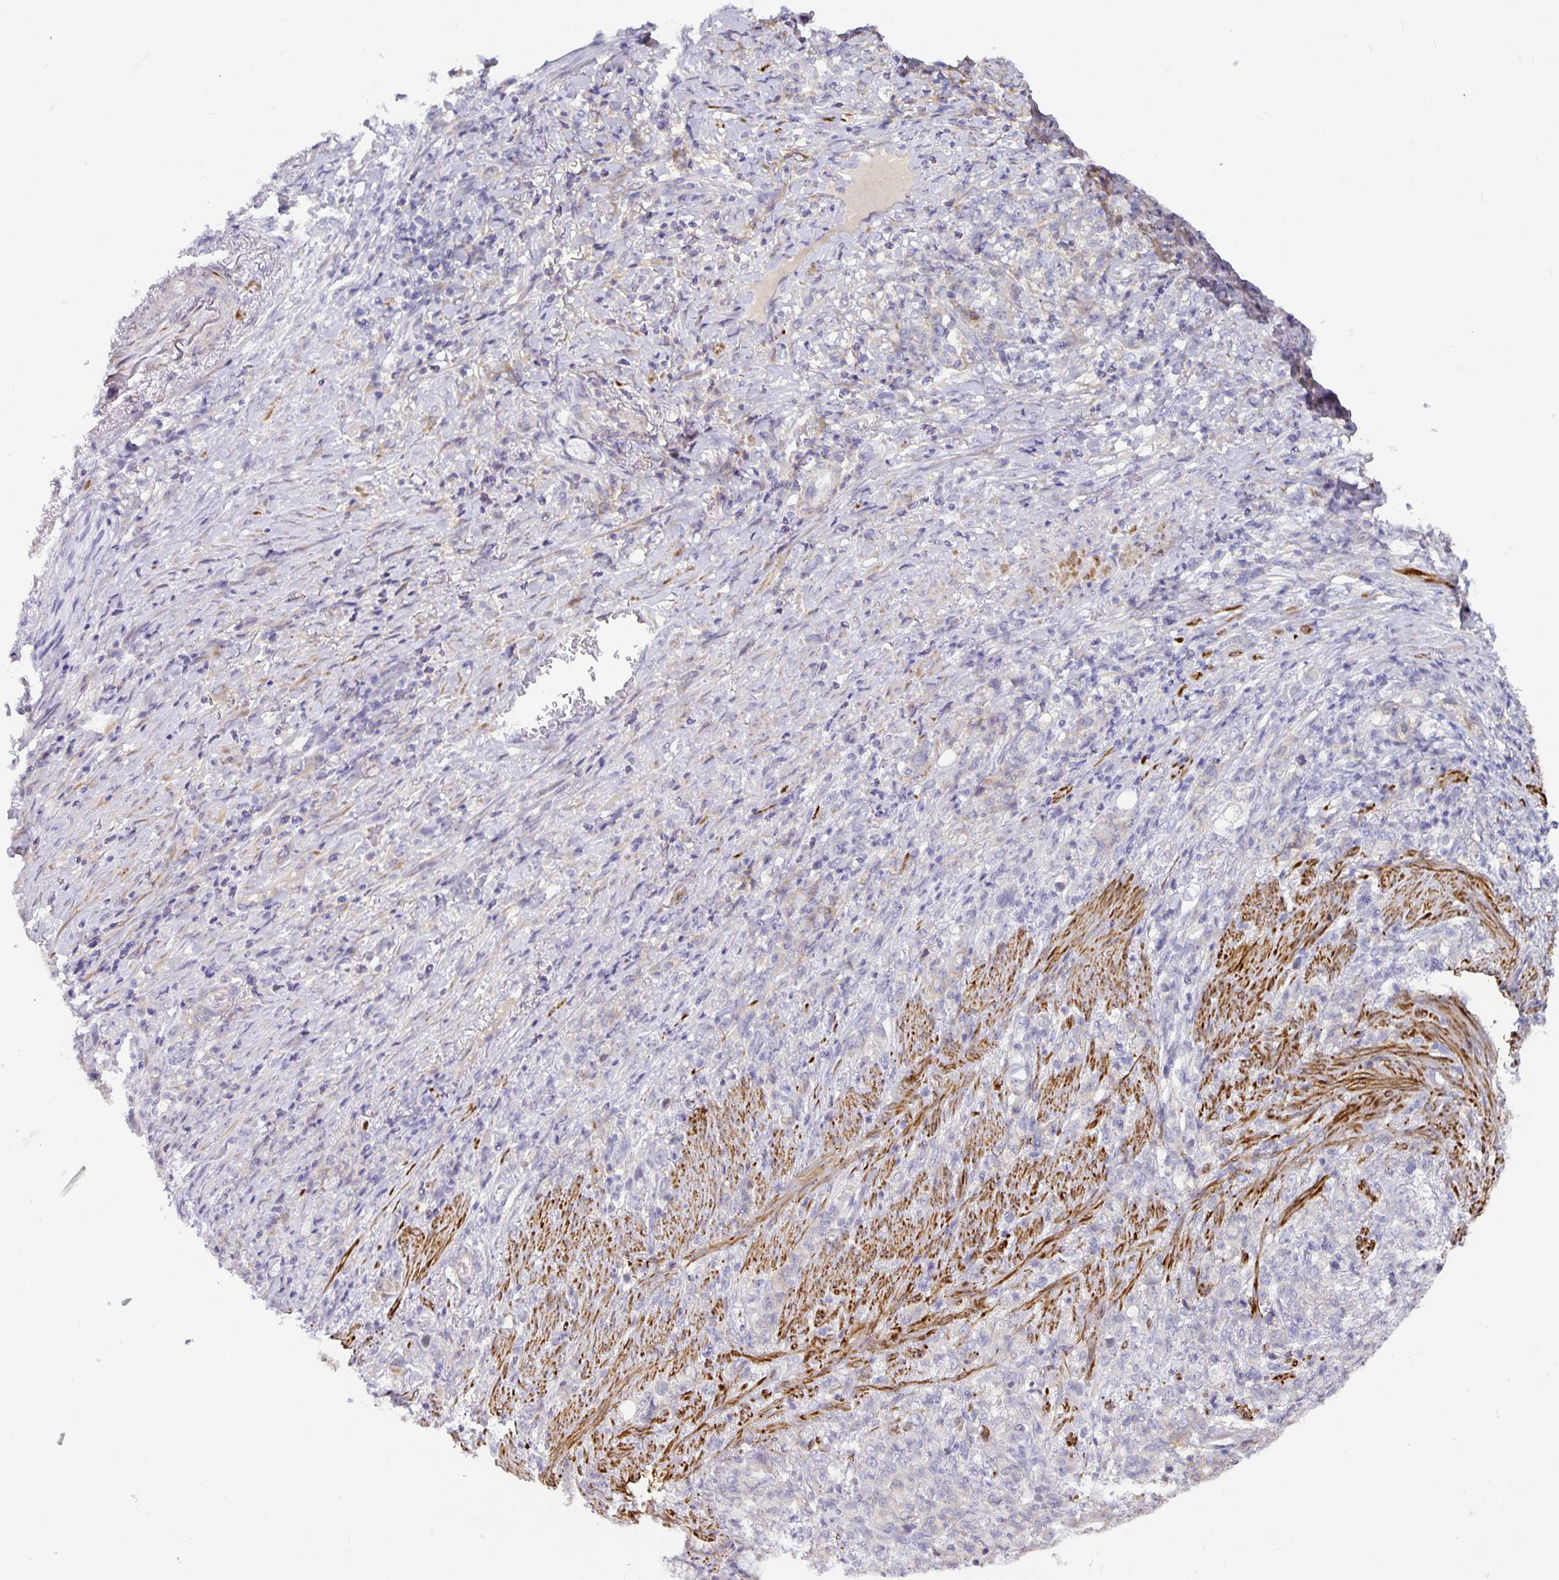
{"staining": {"intensity": "negative", "quantity": "none", "location": "none"}, "tissue": "stomach cancer", "cell_type": "Tumor cells", "image_type": "cancer", "snomed": [{"axis": "morphology", "description": "Adenocarcinoma, NOS"}, {"axis": "topography", "description": "Stomach"}], "caption": "Stomach adenocarcinoma stained for a protein using IHC reveals no staining tumor cells.", "gene": "CA12", "patient": {"sex": "female", "age": 79}}